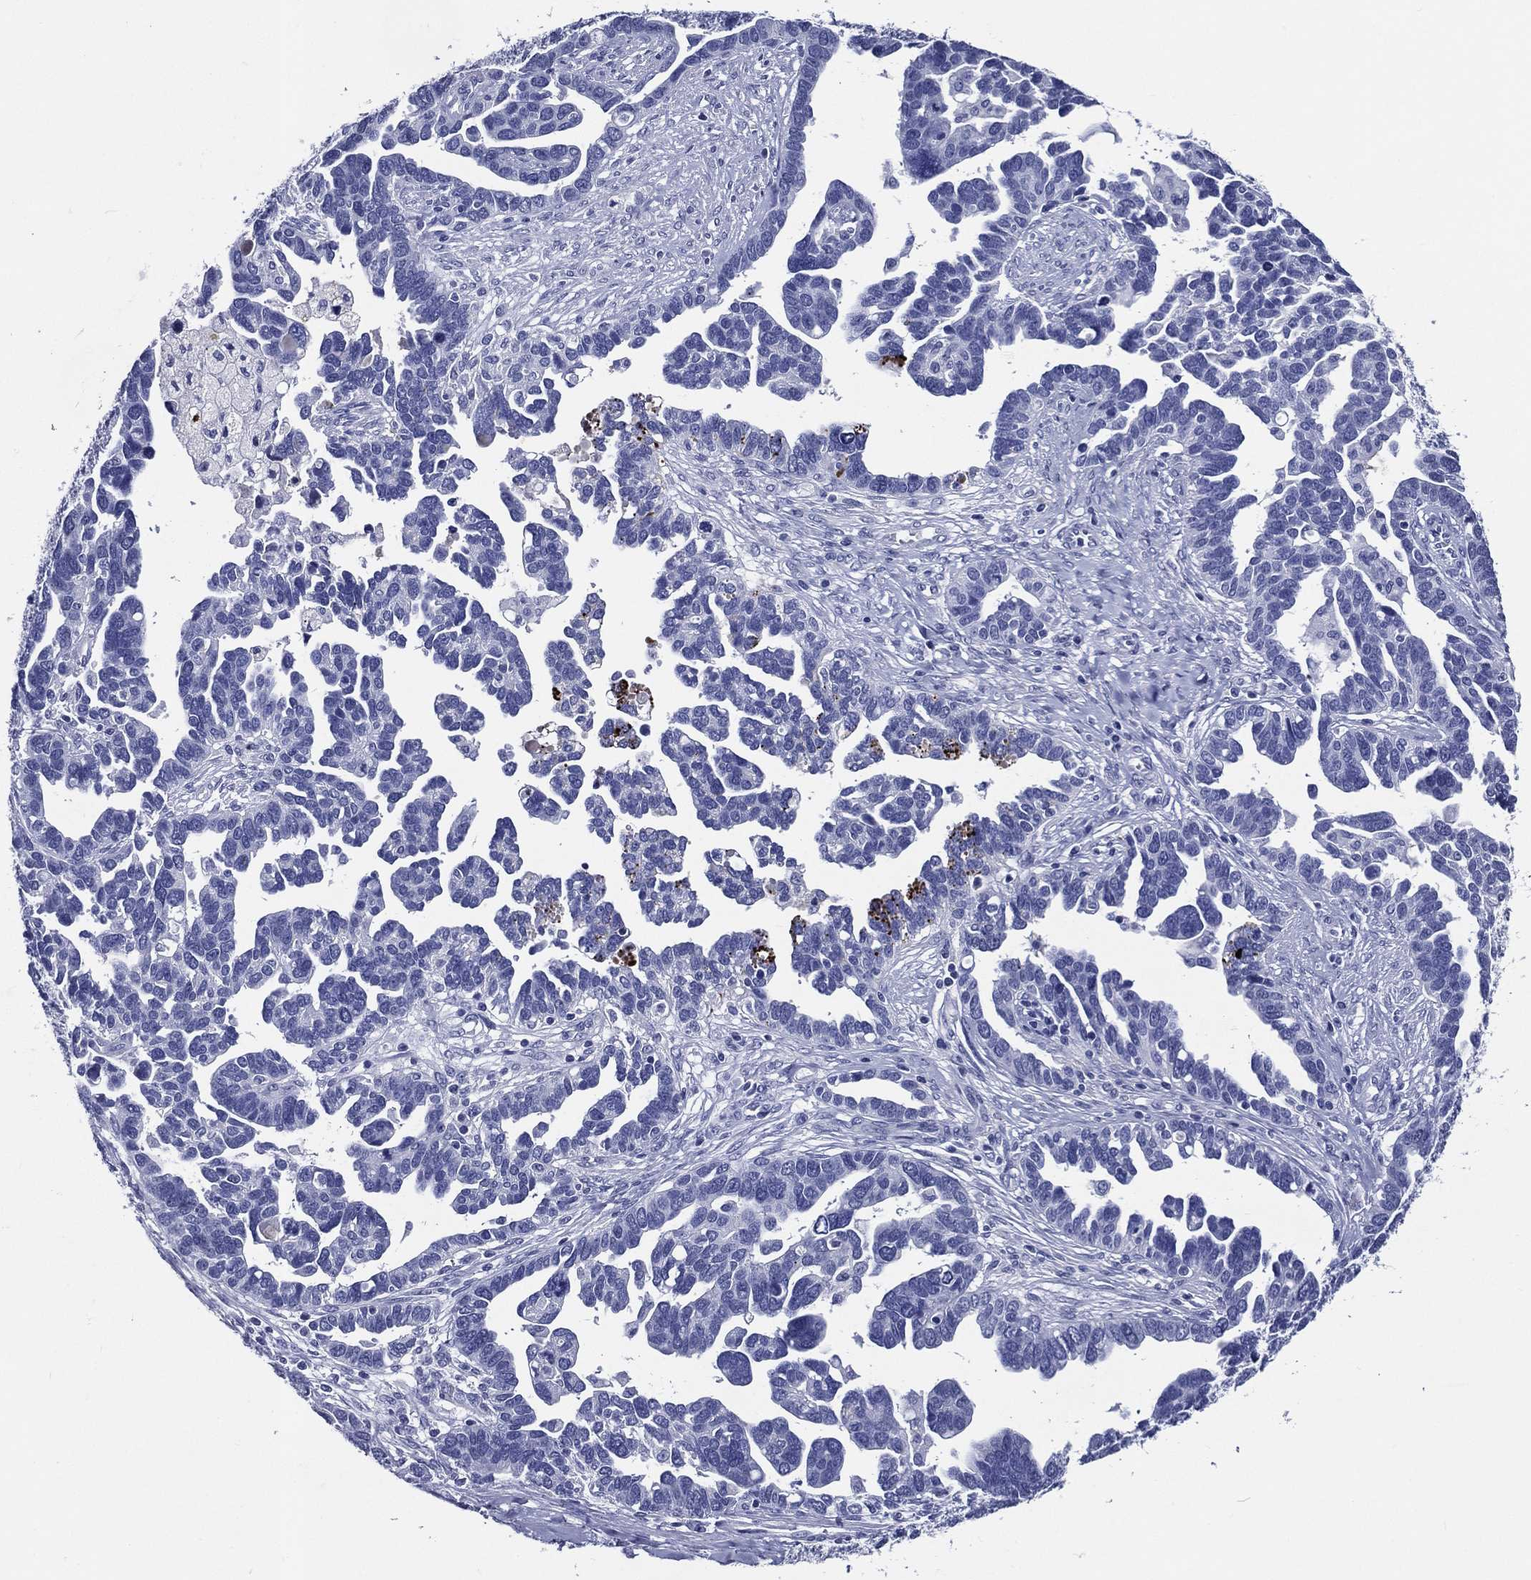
{"staining": {"intensity": "negative", "quantity": "none", "location": "none"}, "tissue": "ovarian cancer", "cell_type": "Tumor cells", "image_type": "cancer", "snomed": [{"axis": "morphology", "description": "Cystadenocarcinoma, serous, NOS"}, {"axis": "topography", "description": "Ovary"}], "caption": "Ovarian serous cystadenocarcinoma was stained to show a protein in brown. There is no significant staining in tumor cells.", "gene": "ACE2", "patient": {"sex": "female", "age": 54}}